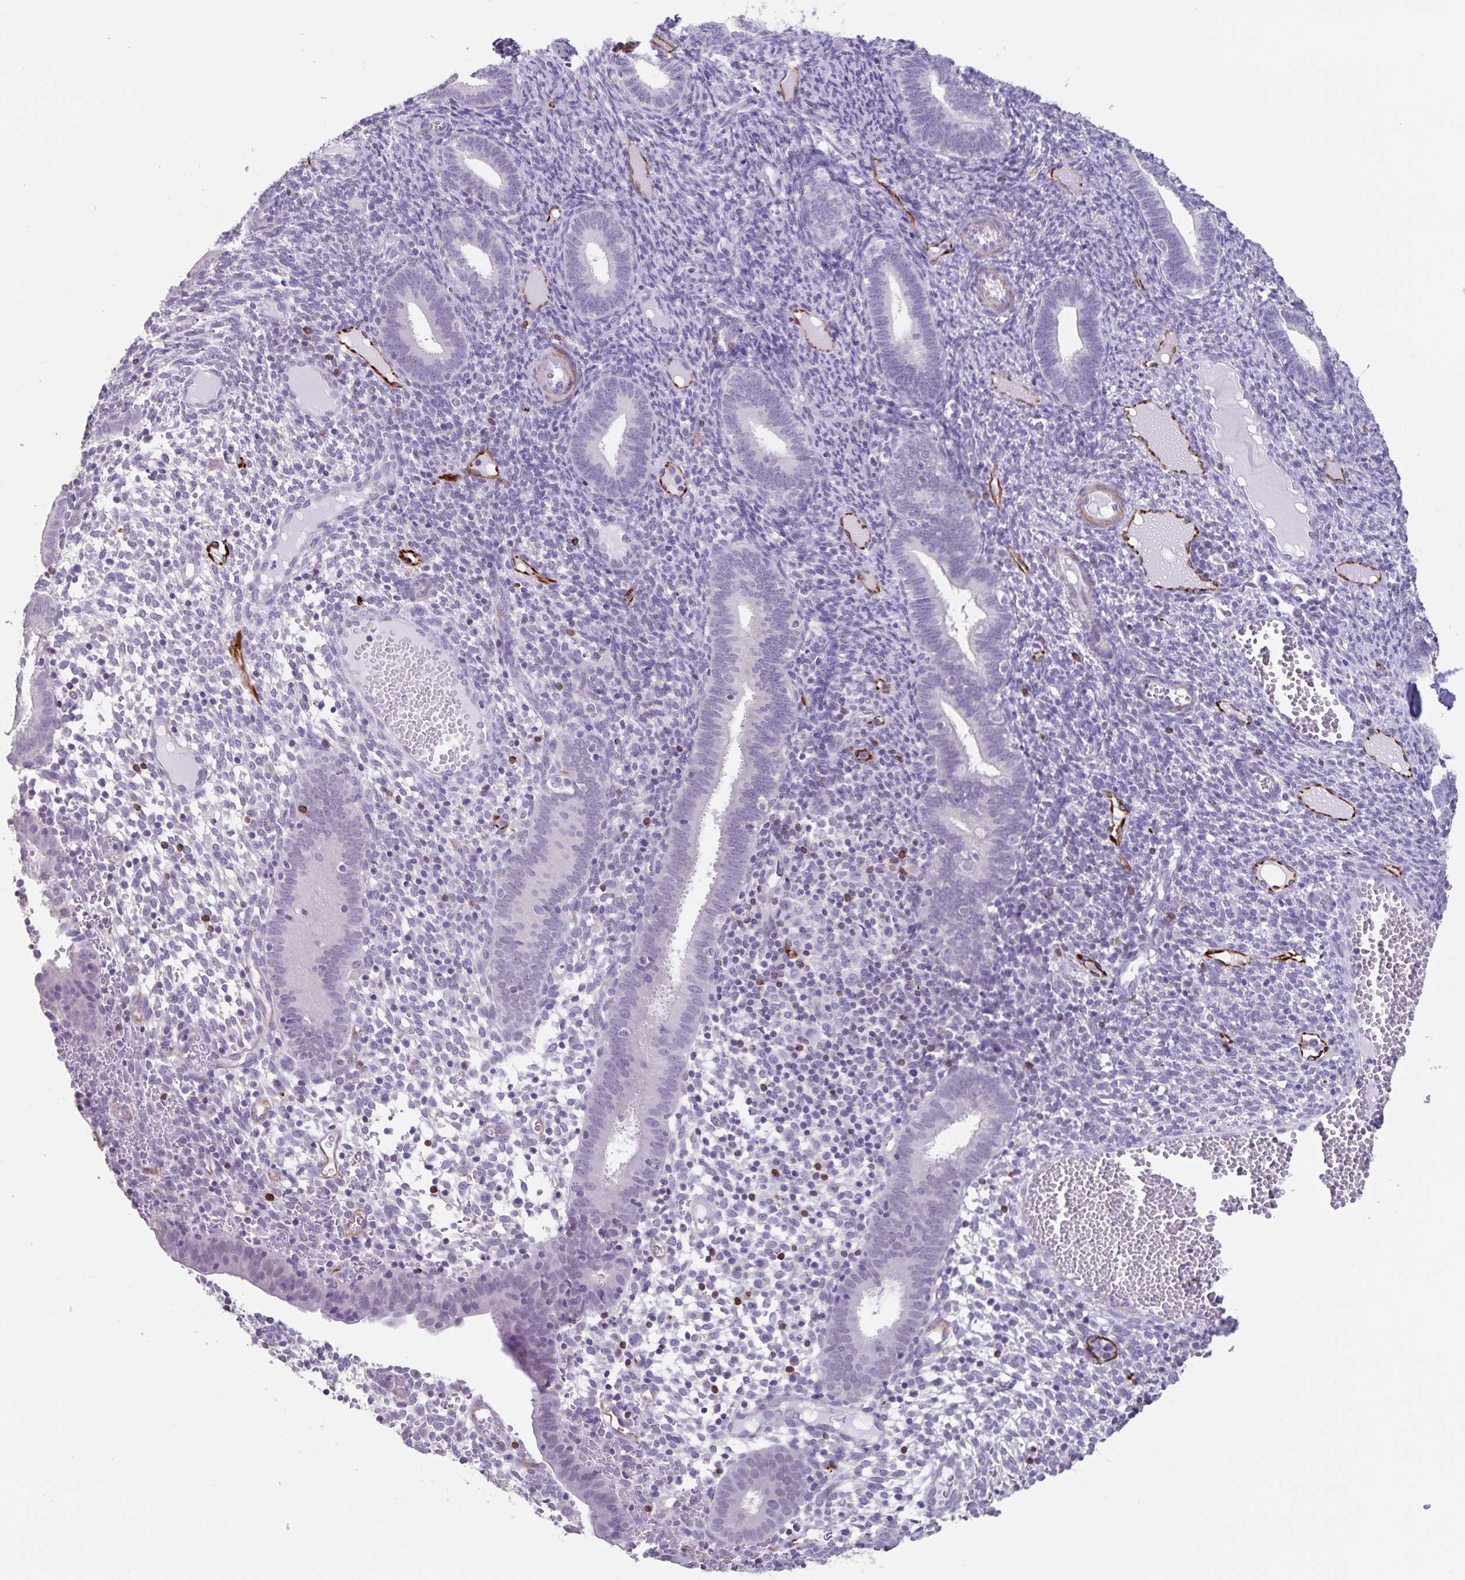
{"staining": {"intensity": "negative", "quantity": "none", "location": "none"}, "tissue": "endometrium", "cell_type": "Cells in endometrial stroma", "image_type": "normal", "snomed": [{"axis": "morphology", "description": "Normal tissue, NOS"}, {"axis": "topography", "description": "Endometrium"}], "caption": "IHC photomicrograph of unremarkable endometrium: endometrium stained with DAB (3,3'-diaminobenzidine) demonstrates no significant protein staining in cells in endometrial stroma.", "gene": "SYNM", "patient": {"sex": "female", "age": 41}}